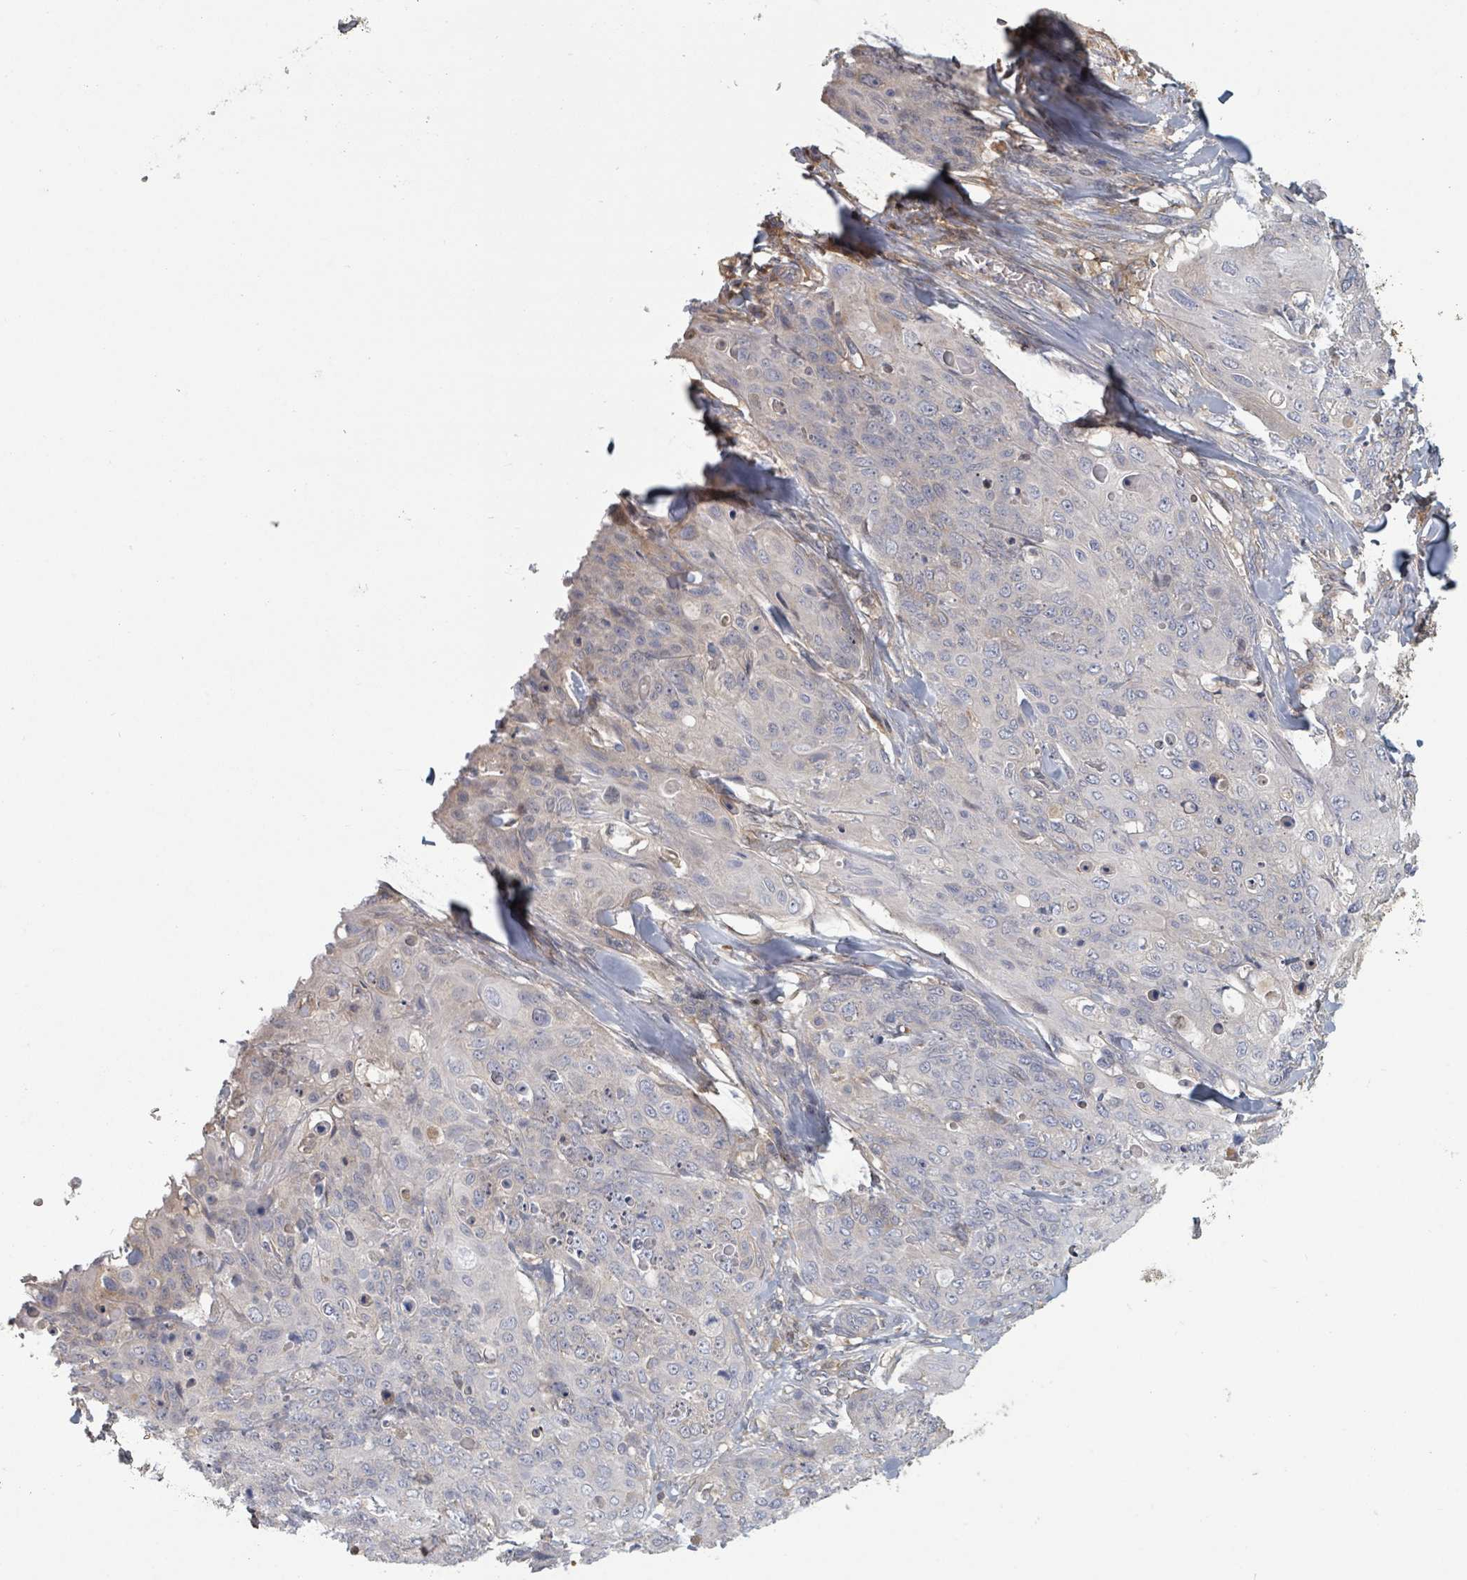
{"staining": {"intensity": "negative", "quantity": "none", "location": "none"}, "tissue": "skin cancer", "cell_type": "Tumor cells", "image_type": "cancer", "snomed": [{"axis": "morphology", "description": "Squamous cell carcinoma, NOS"}, {"axis": "topography", "description": "Skin"}, {"axis": "topography", "description": "Vulva"}], "caption": "Photomicrograph shows no significant protein positivity in tumor cells of skin cancer.", "gene": "GABBR1", "patient": {"sex": "female", "age": 85}}